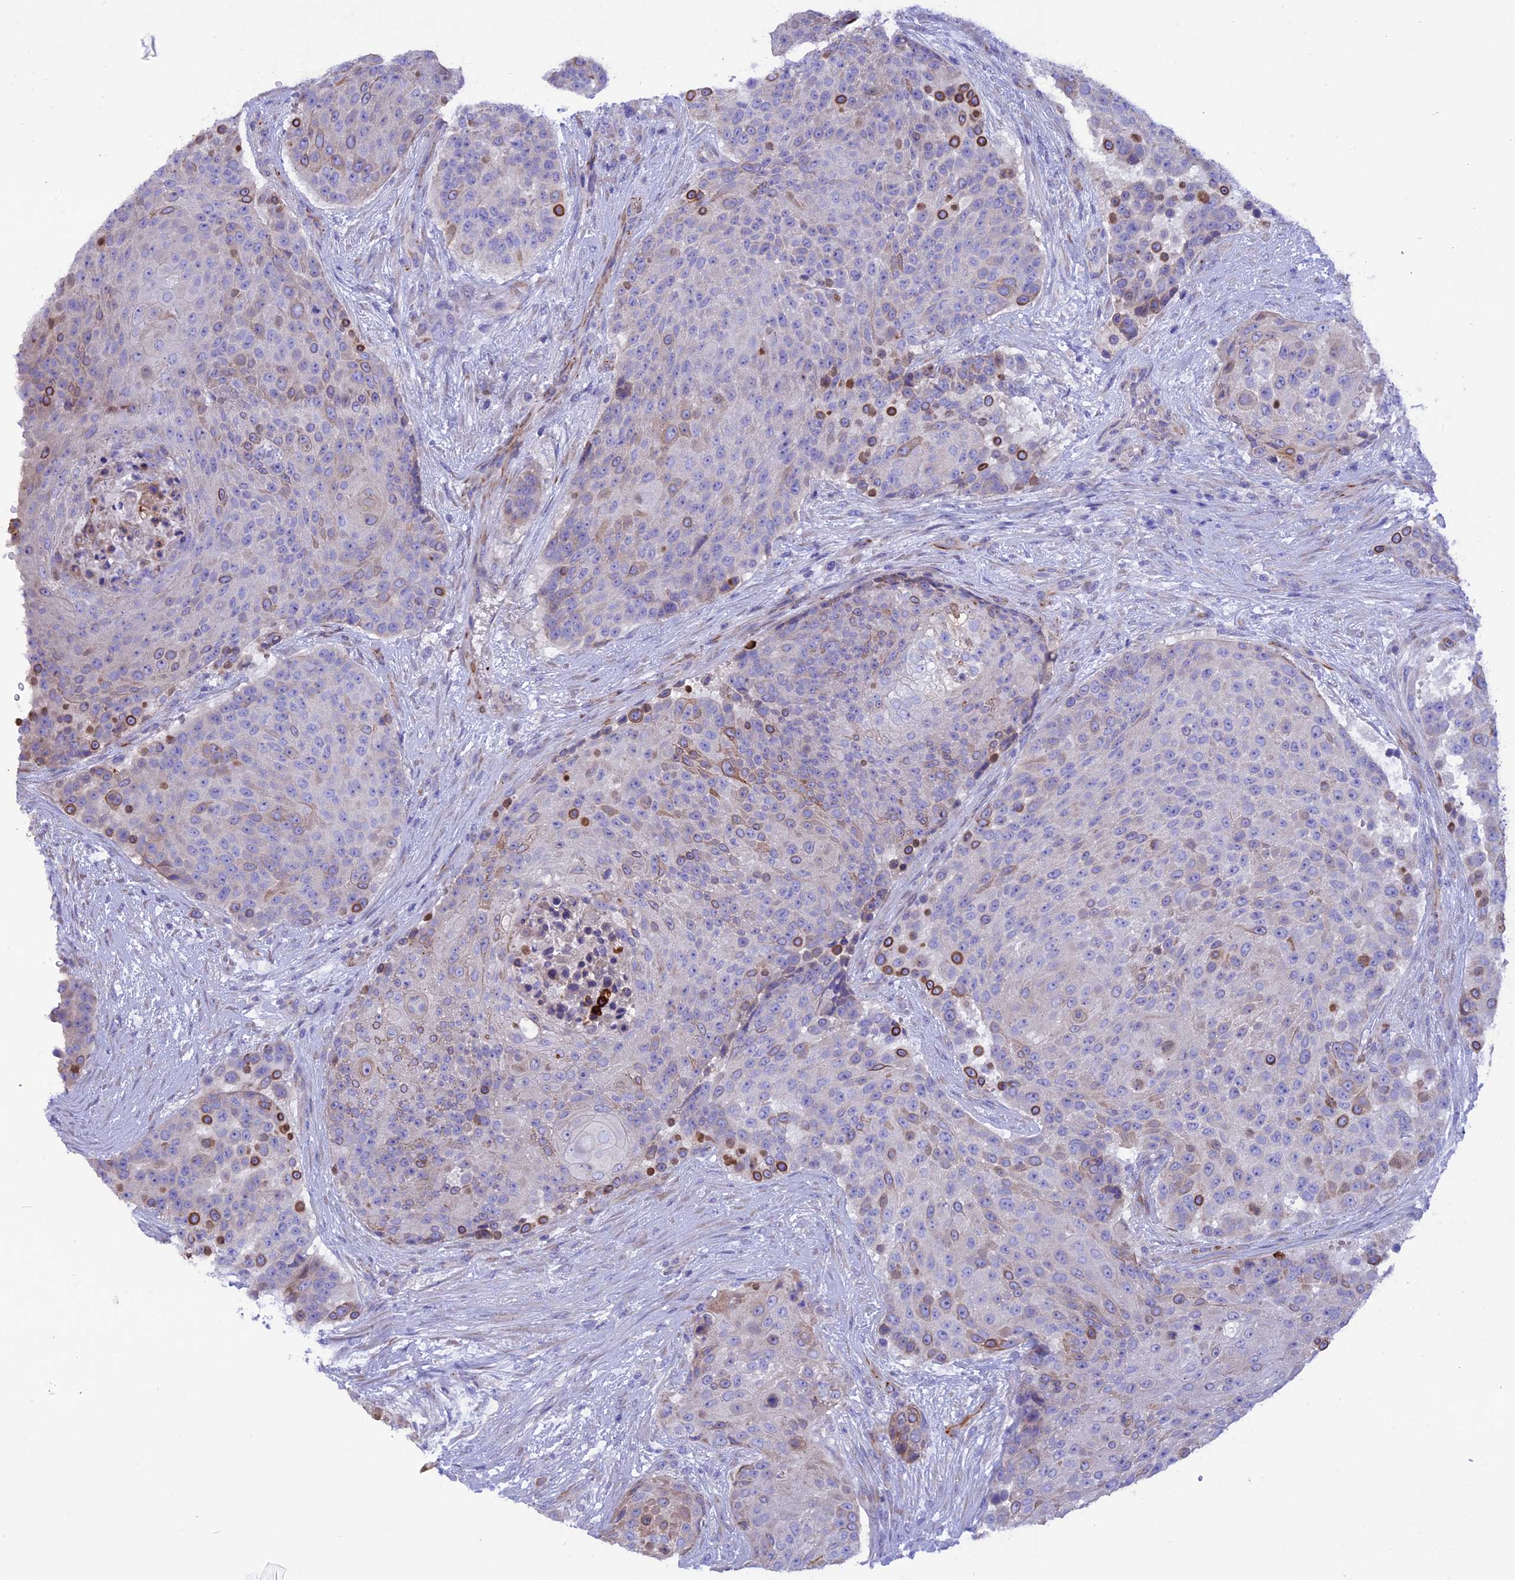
{"staining": {"intensity": "strong", "quantity": "<25%", "location": "cytoplasmic/membranous"}, "tissue": "urothelial cancer", "cell_type": "Tumor cells", "image_type": "cancer", "snomed": [{"axis": "morphology", "description": "Urothelial carcinoma, High grade"}, {"axis": "topography", "description": "Urinary bladder"}], "caption": "A photomicrograph of human high-grade urothelial carcinoma stained for a protein displays strong cytoplasmic/membranous brown staining in tumor cells. (Brightfield microscopy of DAB IHC at high magnification).", "gene": "TMEM138", "patient": {"sex": "female", "age": 63}}